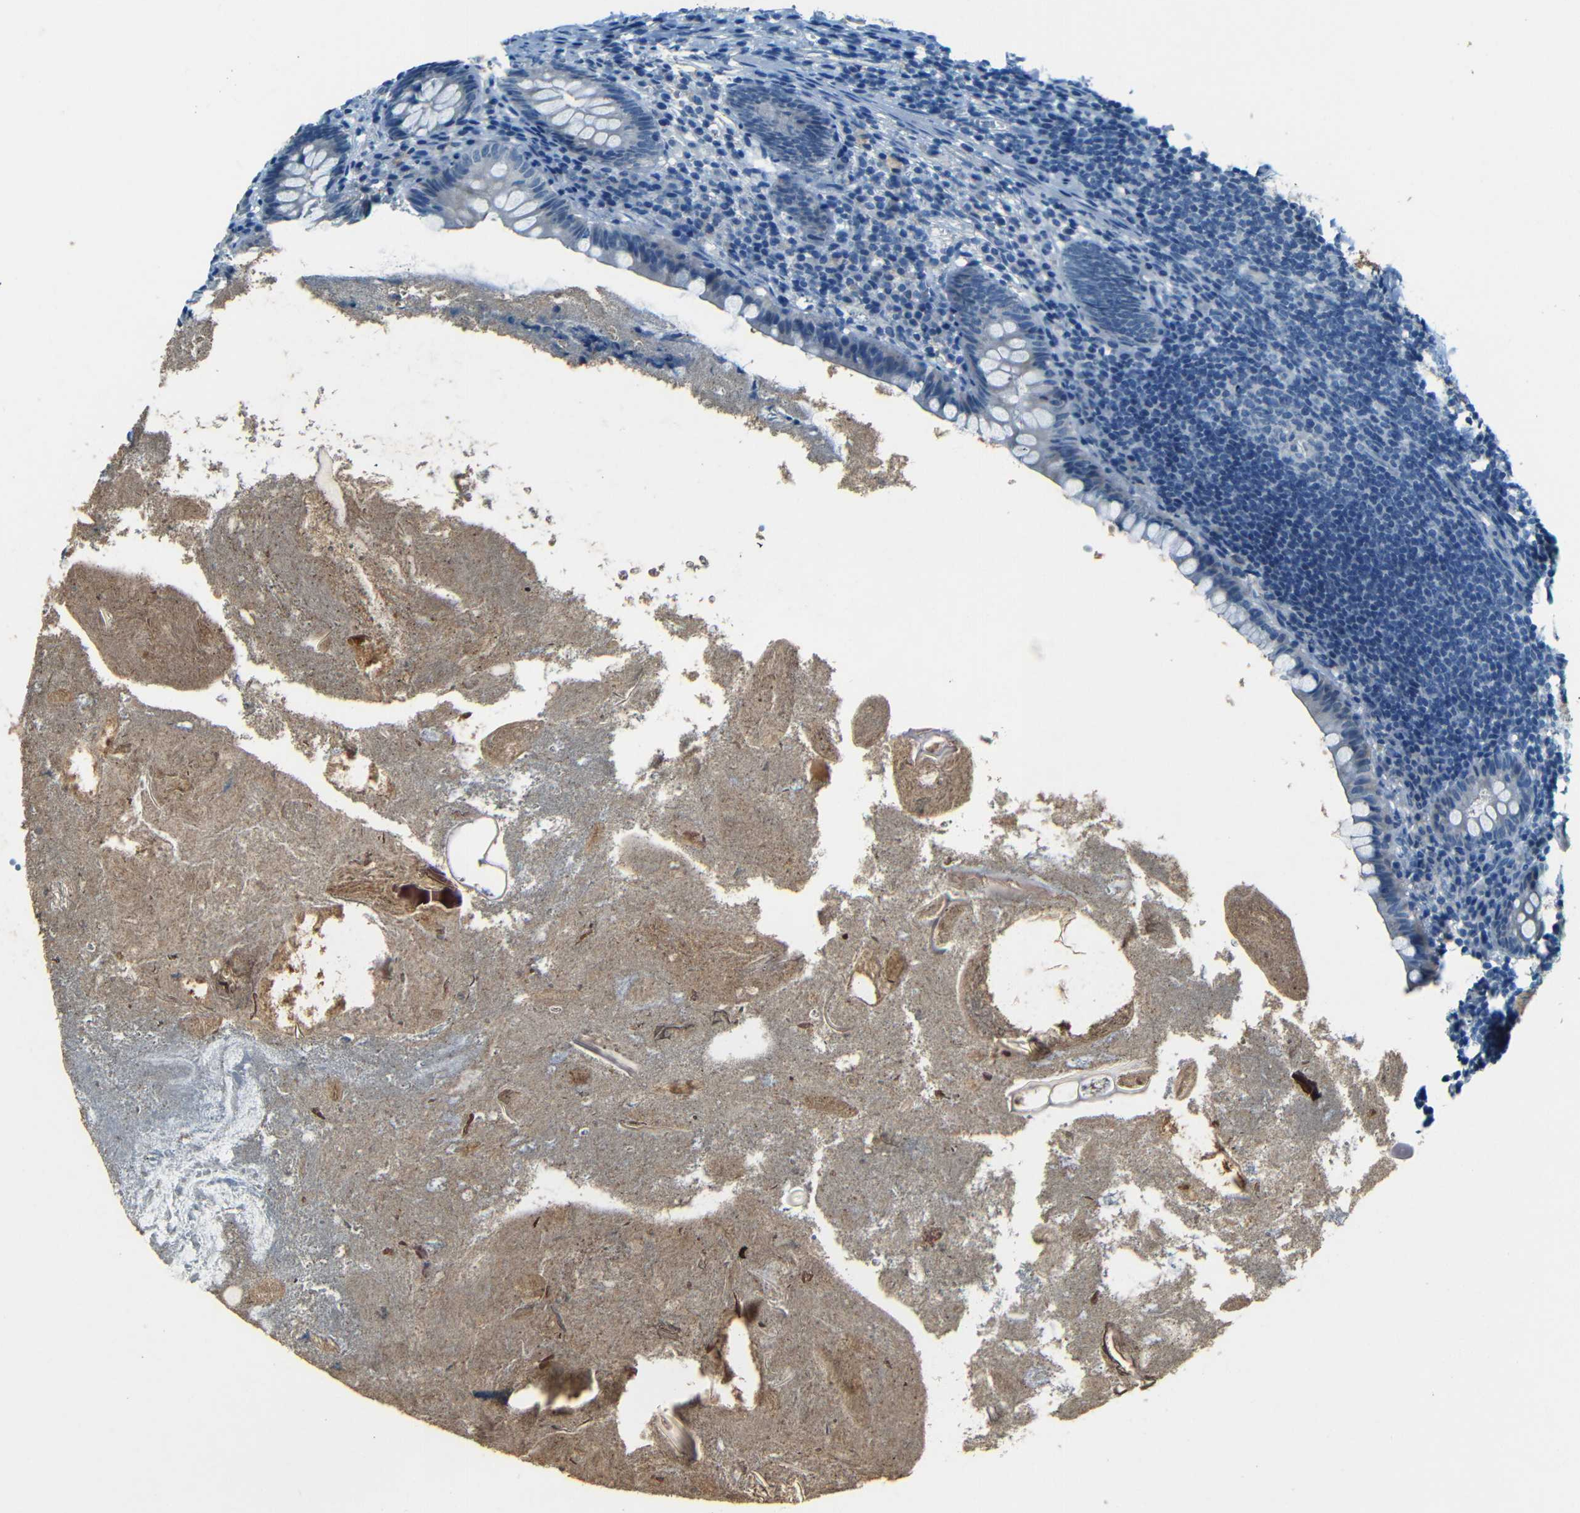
{"staining": {"intensity": "negative", "quantity": "none", "location": "none"}, "tissue": "appendix", "cell_type": "Glandular cells", "image_type": "normal", "snomed": [{"axis": "morphology", "description": "Normal tissue, NOS"}, {"axis": "topography", "description": "Appendix"}], "caption": "IHC image of benign appendix: human appendix stained with DAB (3,3'-diaminobenzidine) shows no significant protein positivity in glandular cells.", "gene": "ZMAT1", "patient": {"sex": "male", "age": 52}}